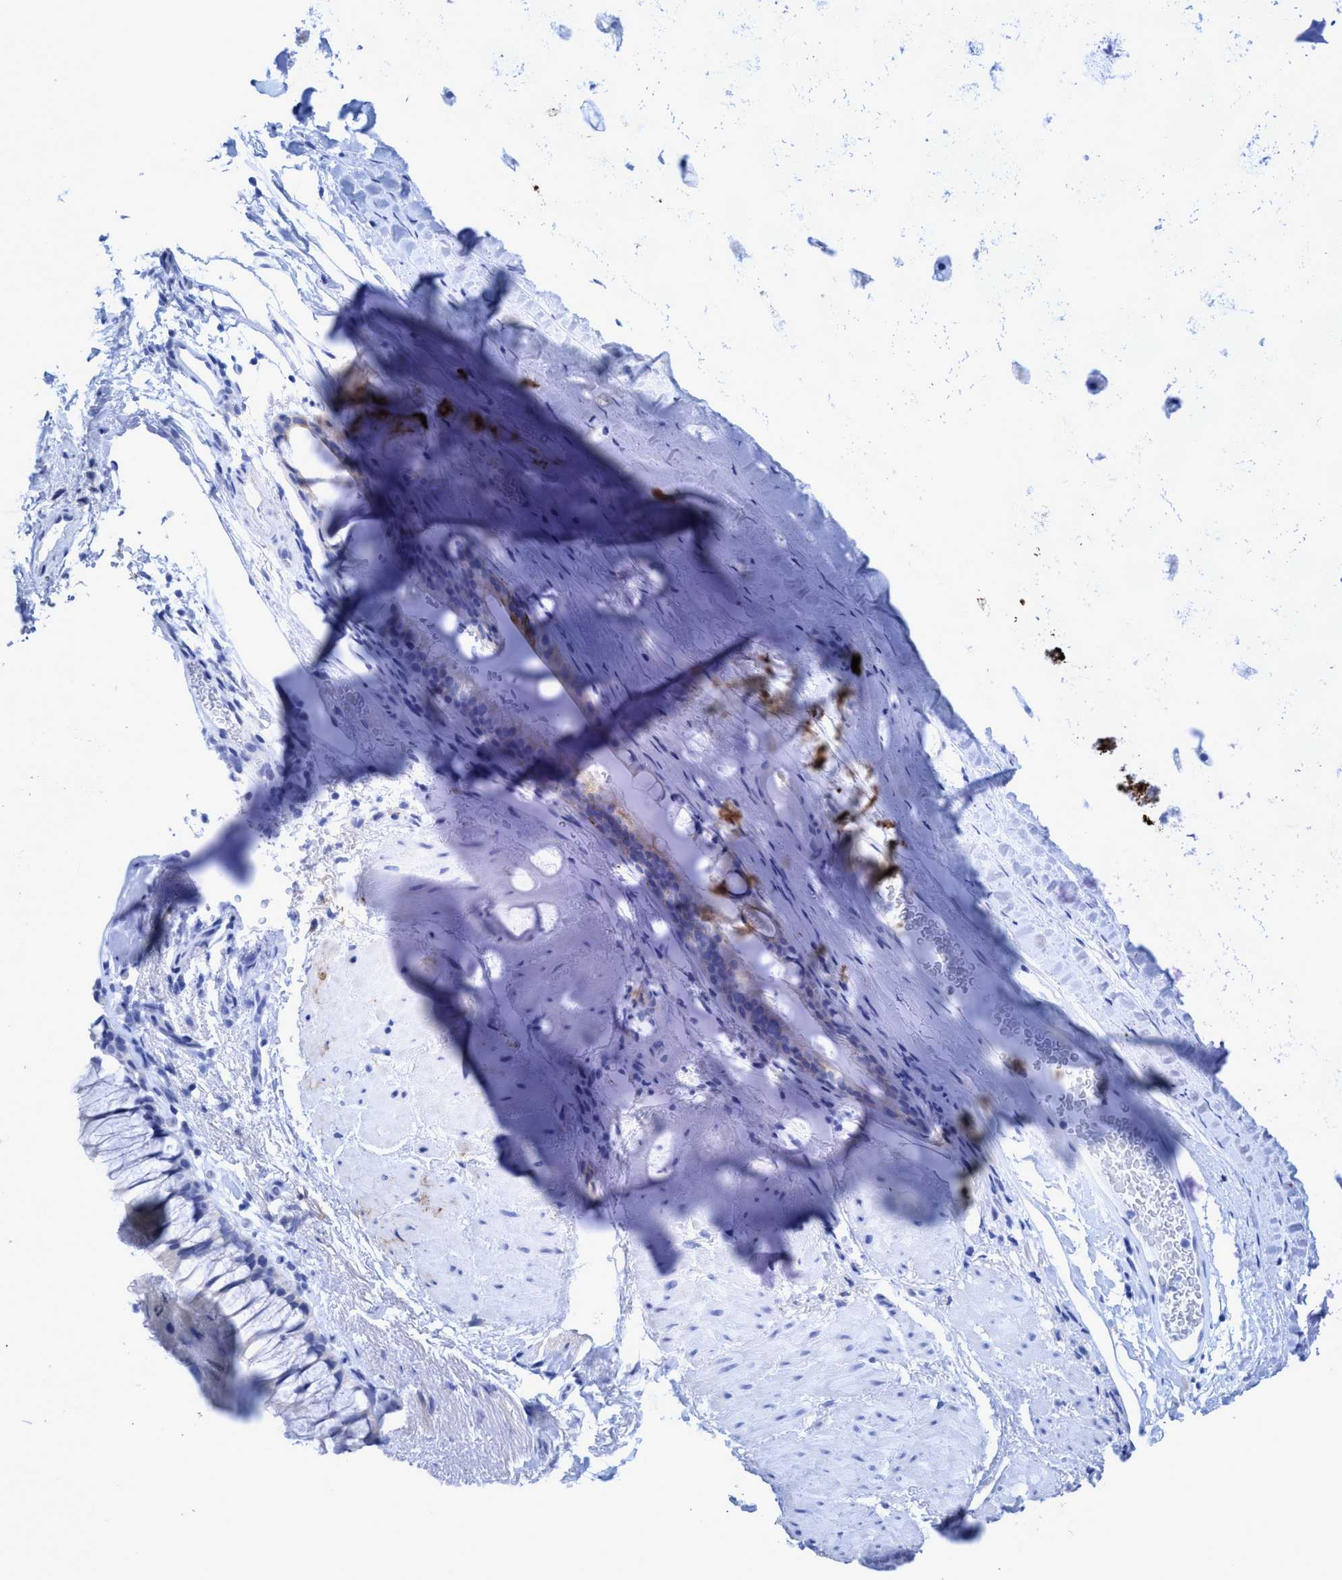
{"staining": {"intensity": "negative", "quantity": "none", "location": "none"}, "tissue": "bronchus", "cell_type": "Respiratory epithelial cells", "image_type": "normal", "snomed": [{"axis": "morphology", "description": "Normal tissue, NOS"}, {"axis": "topography", "description": "Cartilage tissue"}, {"axis": "topography", "description": "Bronchus"}], "caption": "A photomicrograph of bronchus stained for a protein shows no brown staining in respiratory epithelial cells.", "gene": "PLPPR1", "patient": {"sex": "female", "age": 53}}